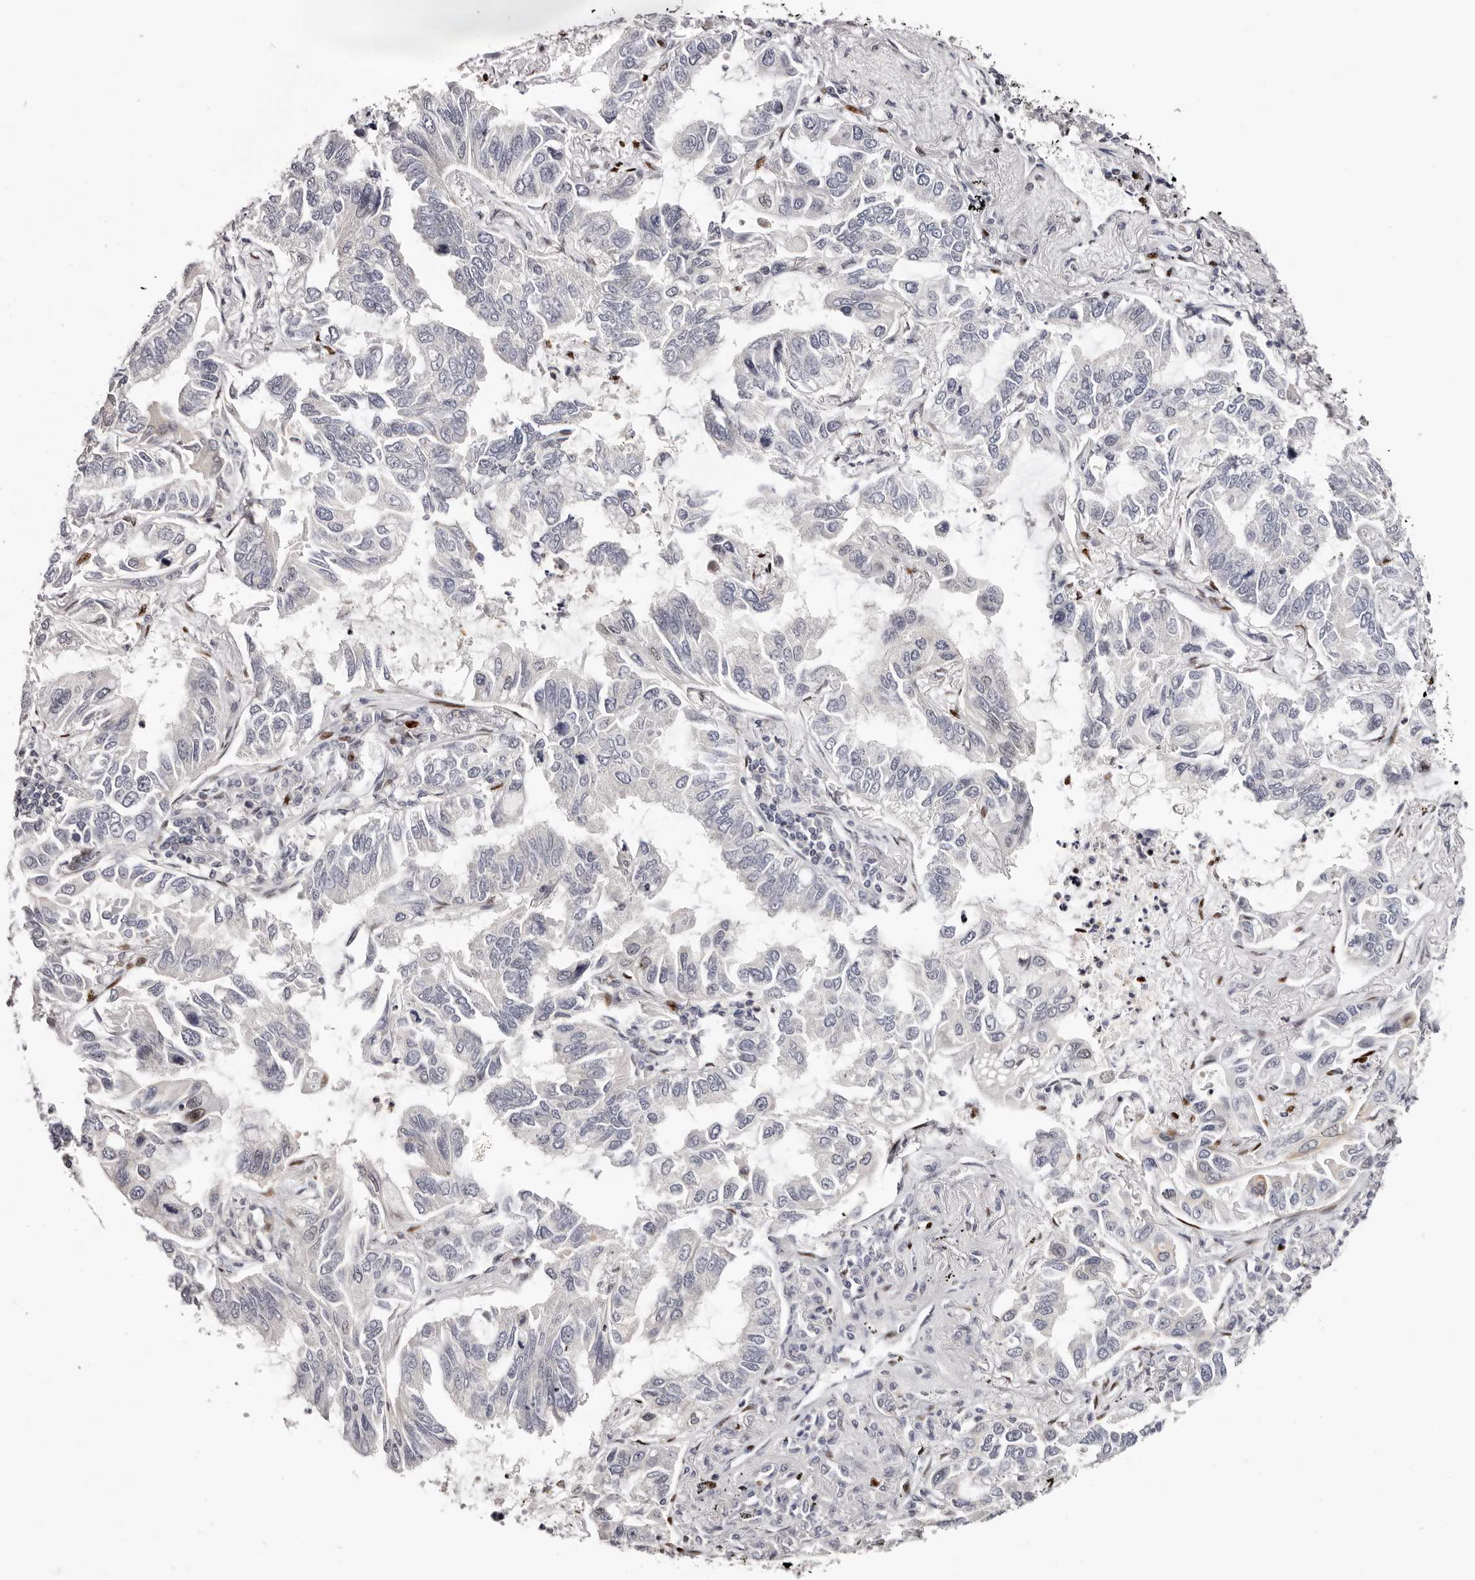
{"staining": {"intensity": "negative", "quantity": "none", "location": "none"}, "tissue": "lung cancer", "cell_type": "Tumor cells", "image_type": "cancer", "snomed": [{"axis": "morphology", "description": "Adenocarcinoma, NOS"}, {"axis": "topography", "description": "Lung"}], "caption": "Immunohistochemistry (IHC) photomicrograph of neoplastic tissue: human adenocarcinoma (lung) stained with DAB exhibits no significant protein positivity in tumor cells.", "gene": "NUP153", "patient": {"sex": "male", "age": 64}}